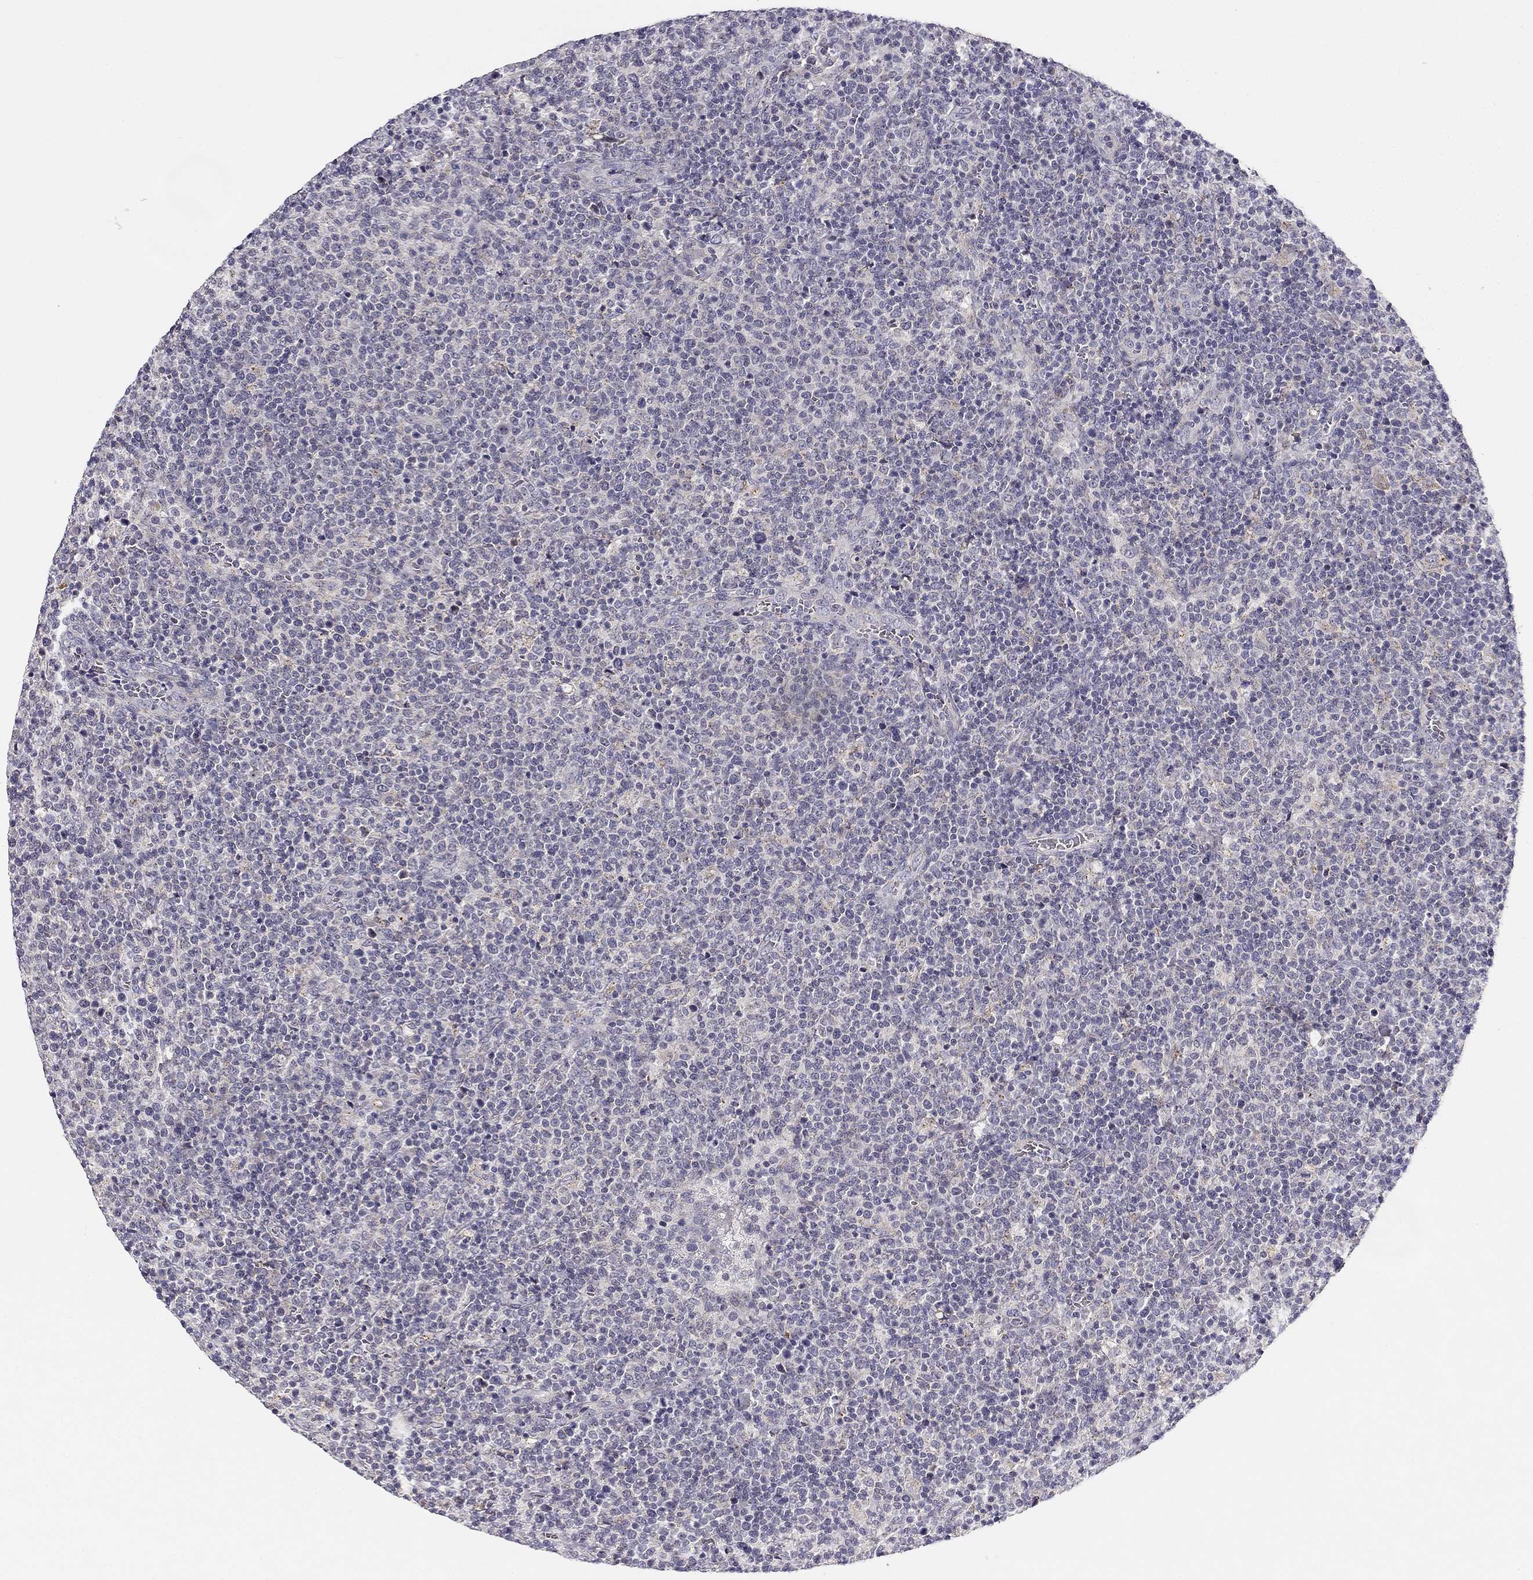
{"staining": {"intensity": "negative", "quantity": "none", "location": "none"}, "tissue": "lymphoma", "cell_type": "Tumor cells", "image_type": "cancer", "snomed": [{"axis": "morphology", "description": "Malignant lymphoma, non-Hodgkin's type, High grade"}, {"axis": "topography", "description": "Lymph node"}], "caption": "High magnification brightfield microscopy of lymphoma stained with DAB (brown) and counterstained with hematoxylin (blue): tumor cells show no significant expression.", "gene": "CNR1", "patient": {"sex": "male", "age": 61}}